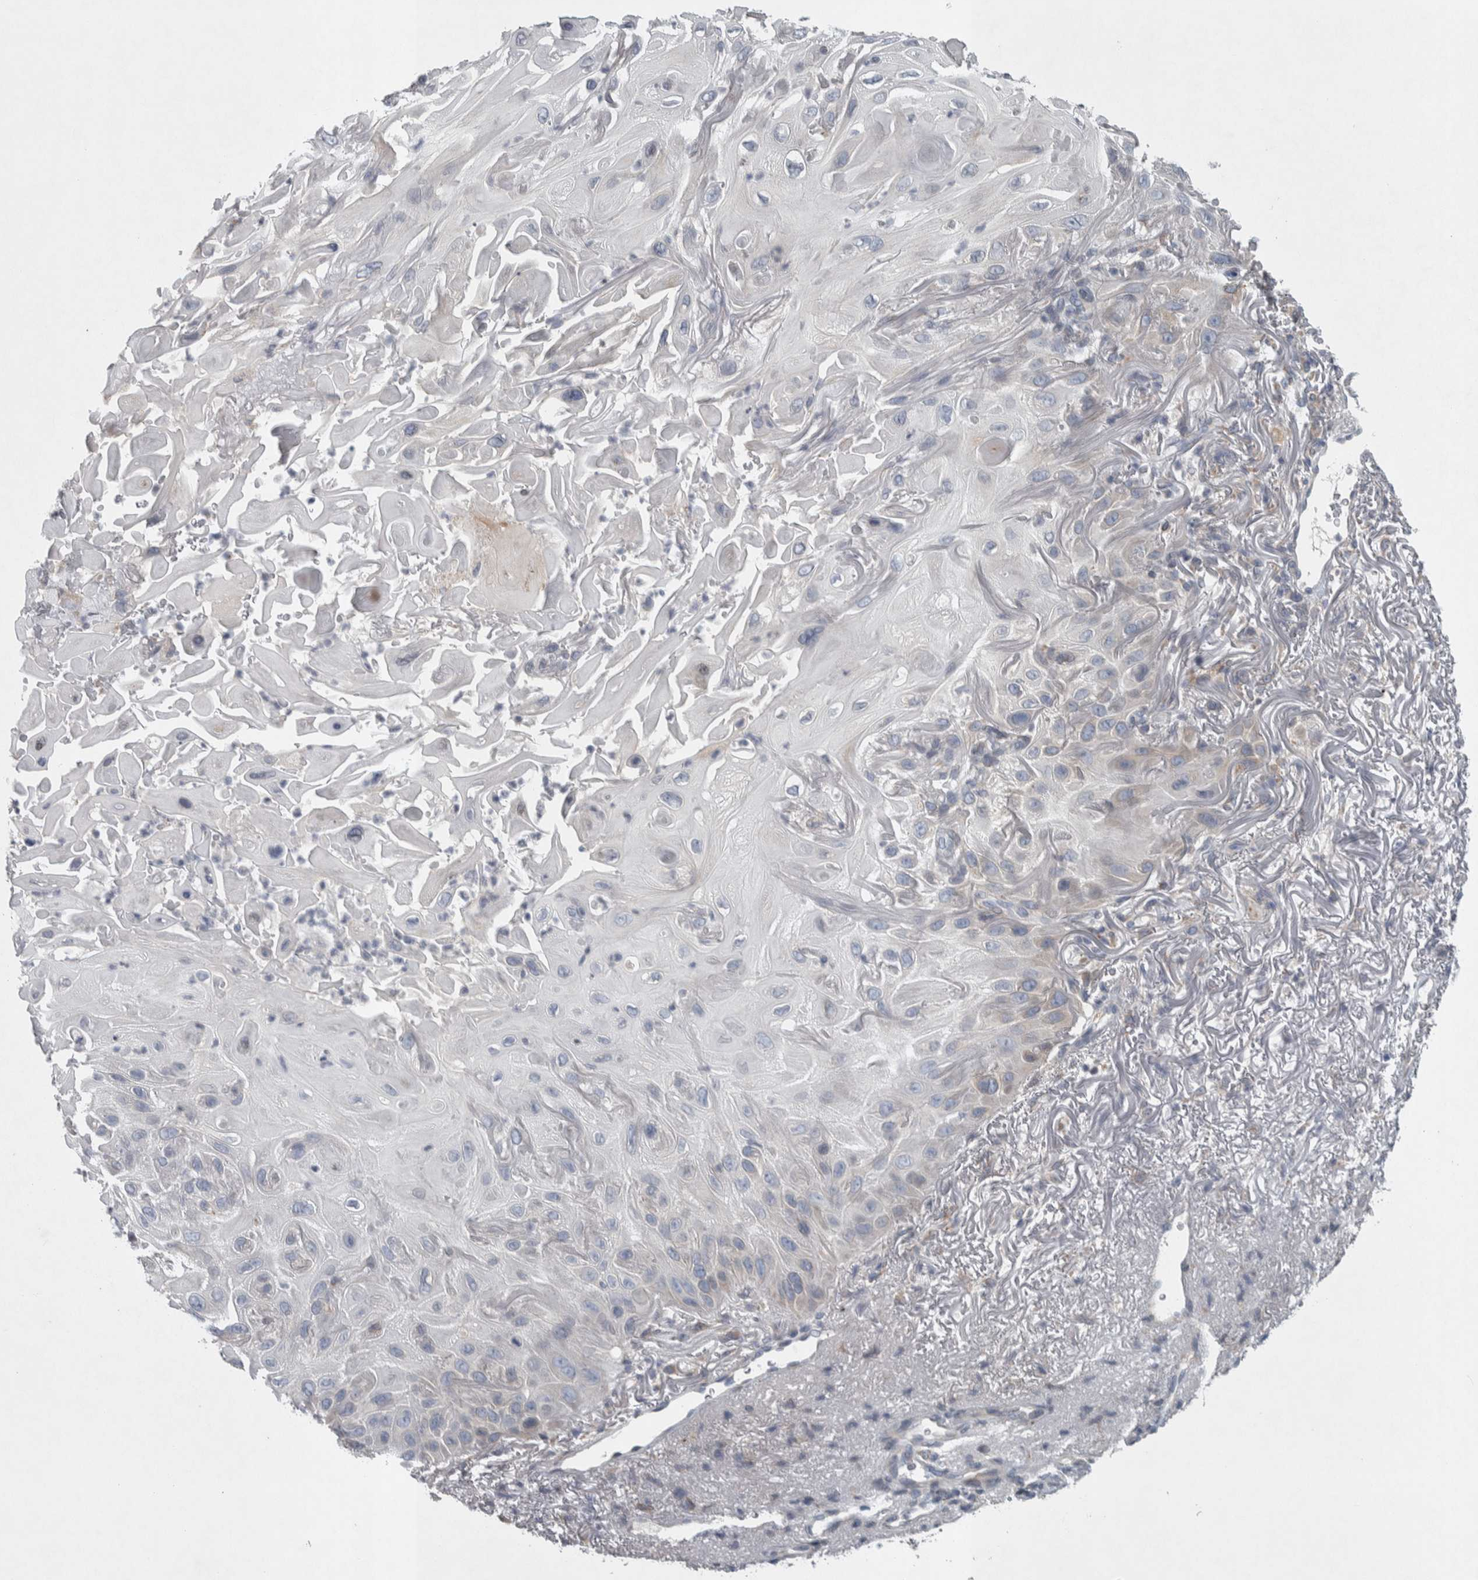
{"staining": {"intensity": "negative", "quantity": "none", "location": "none"}, "tissue": "skin cancer", "cell_type": "Tumor cells", "image_type": "cancer", "snomed": [{"axis": "morphology", "description": "Squamous cell carcinoma, NOS"}, {"axis": "topography", "description": "Skin"}], "caption": "An image of human skin cancer is negative for staining in tumor cells.", "gene": "SIGMAR1", "patient": {"sex": "female", "age": 77}}